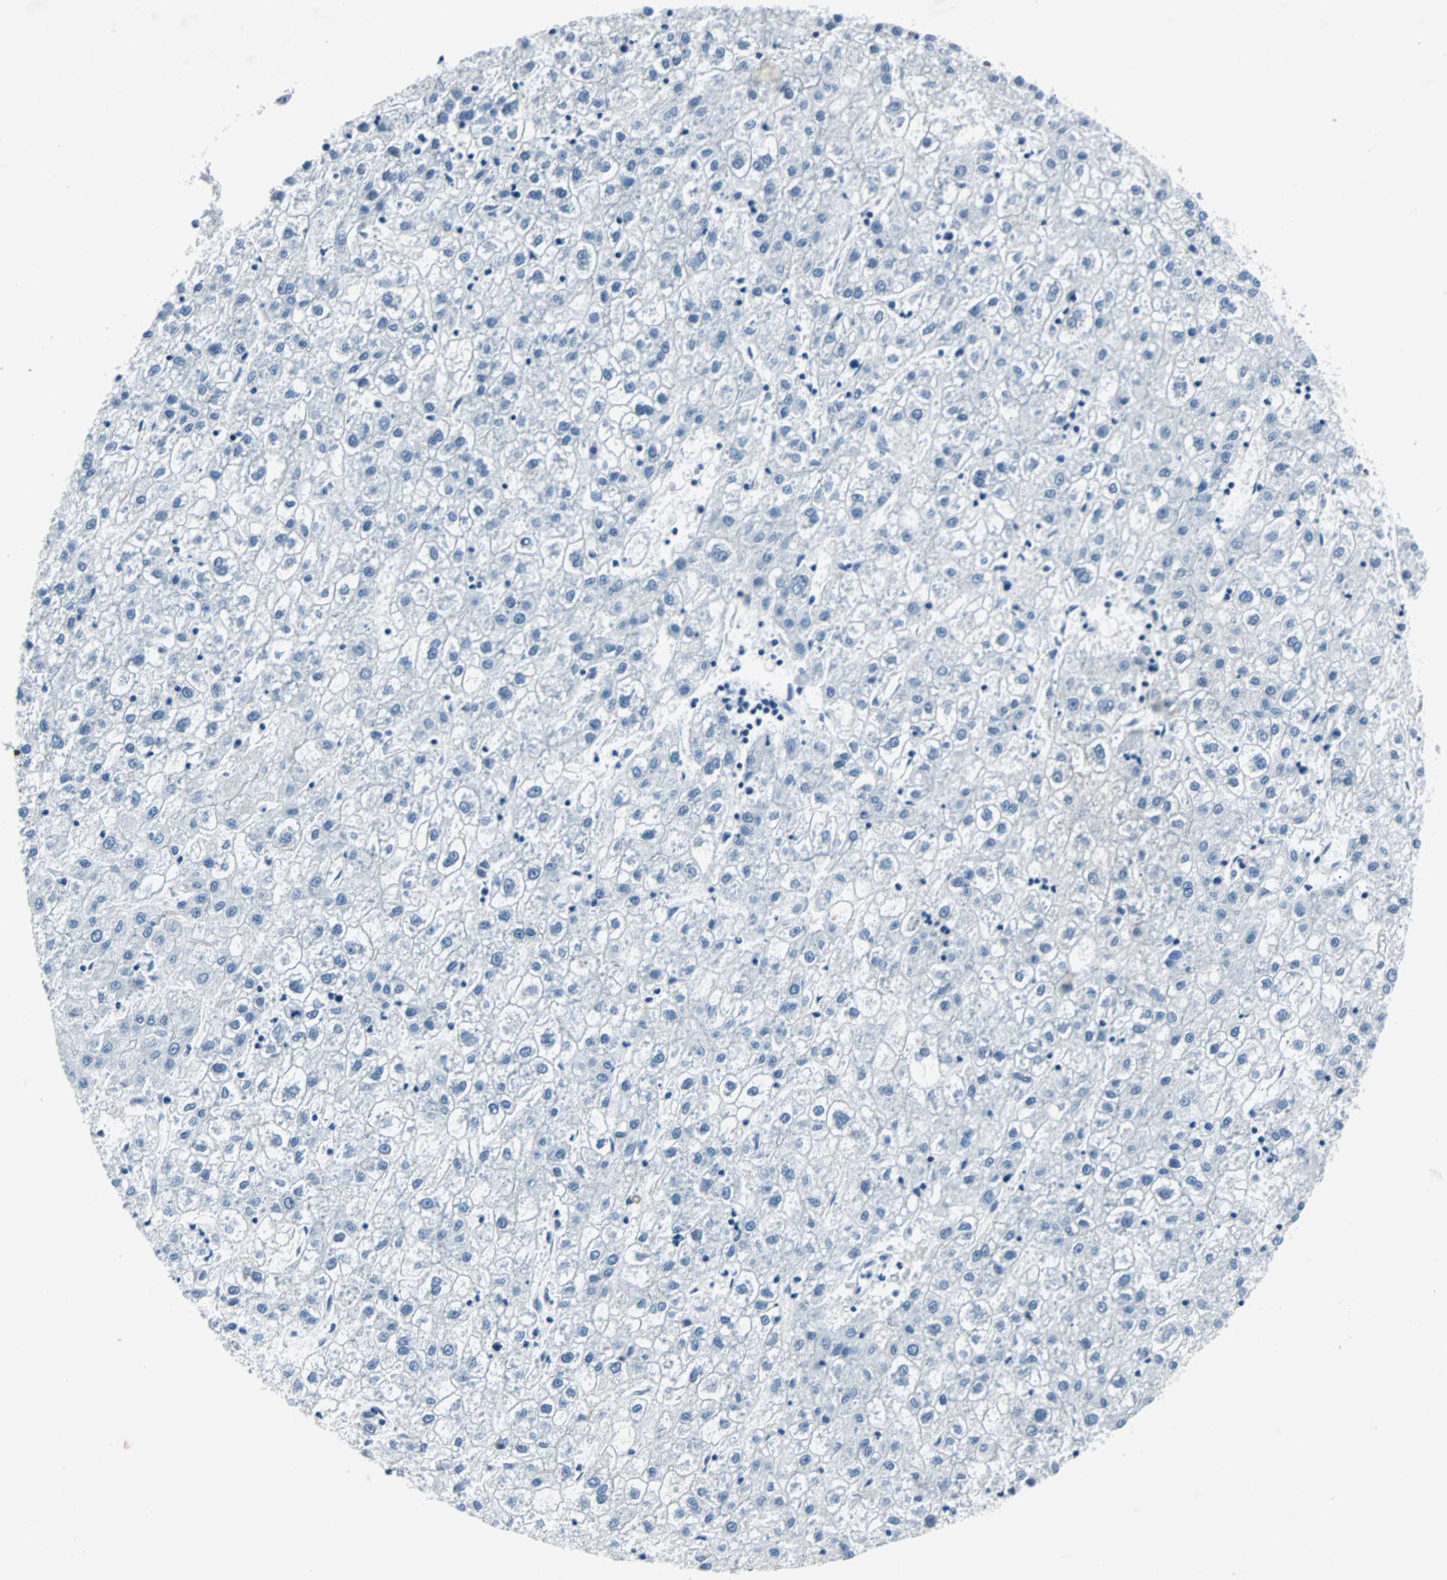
{"staining": {"intensity": "negative", "quantity": "none", "location": "none"}, "tissue": "liver cancer", "cell_type": "Tumor cells", "image_type": "cancer", "snomed": [{"axis": "morphology", "description": "Carcinoma, Hepatocellular, NOS"}, {"axis": "topography", "description": "Liver"}], "caption": "Photomicrograph shows no significant protein staining in tumor cells of hepatocellular carcinoma (liver).", "gene": "MEF2D", "patient": {"sex": "male", "age": 72}}